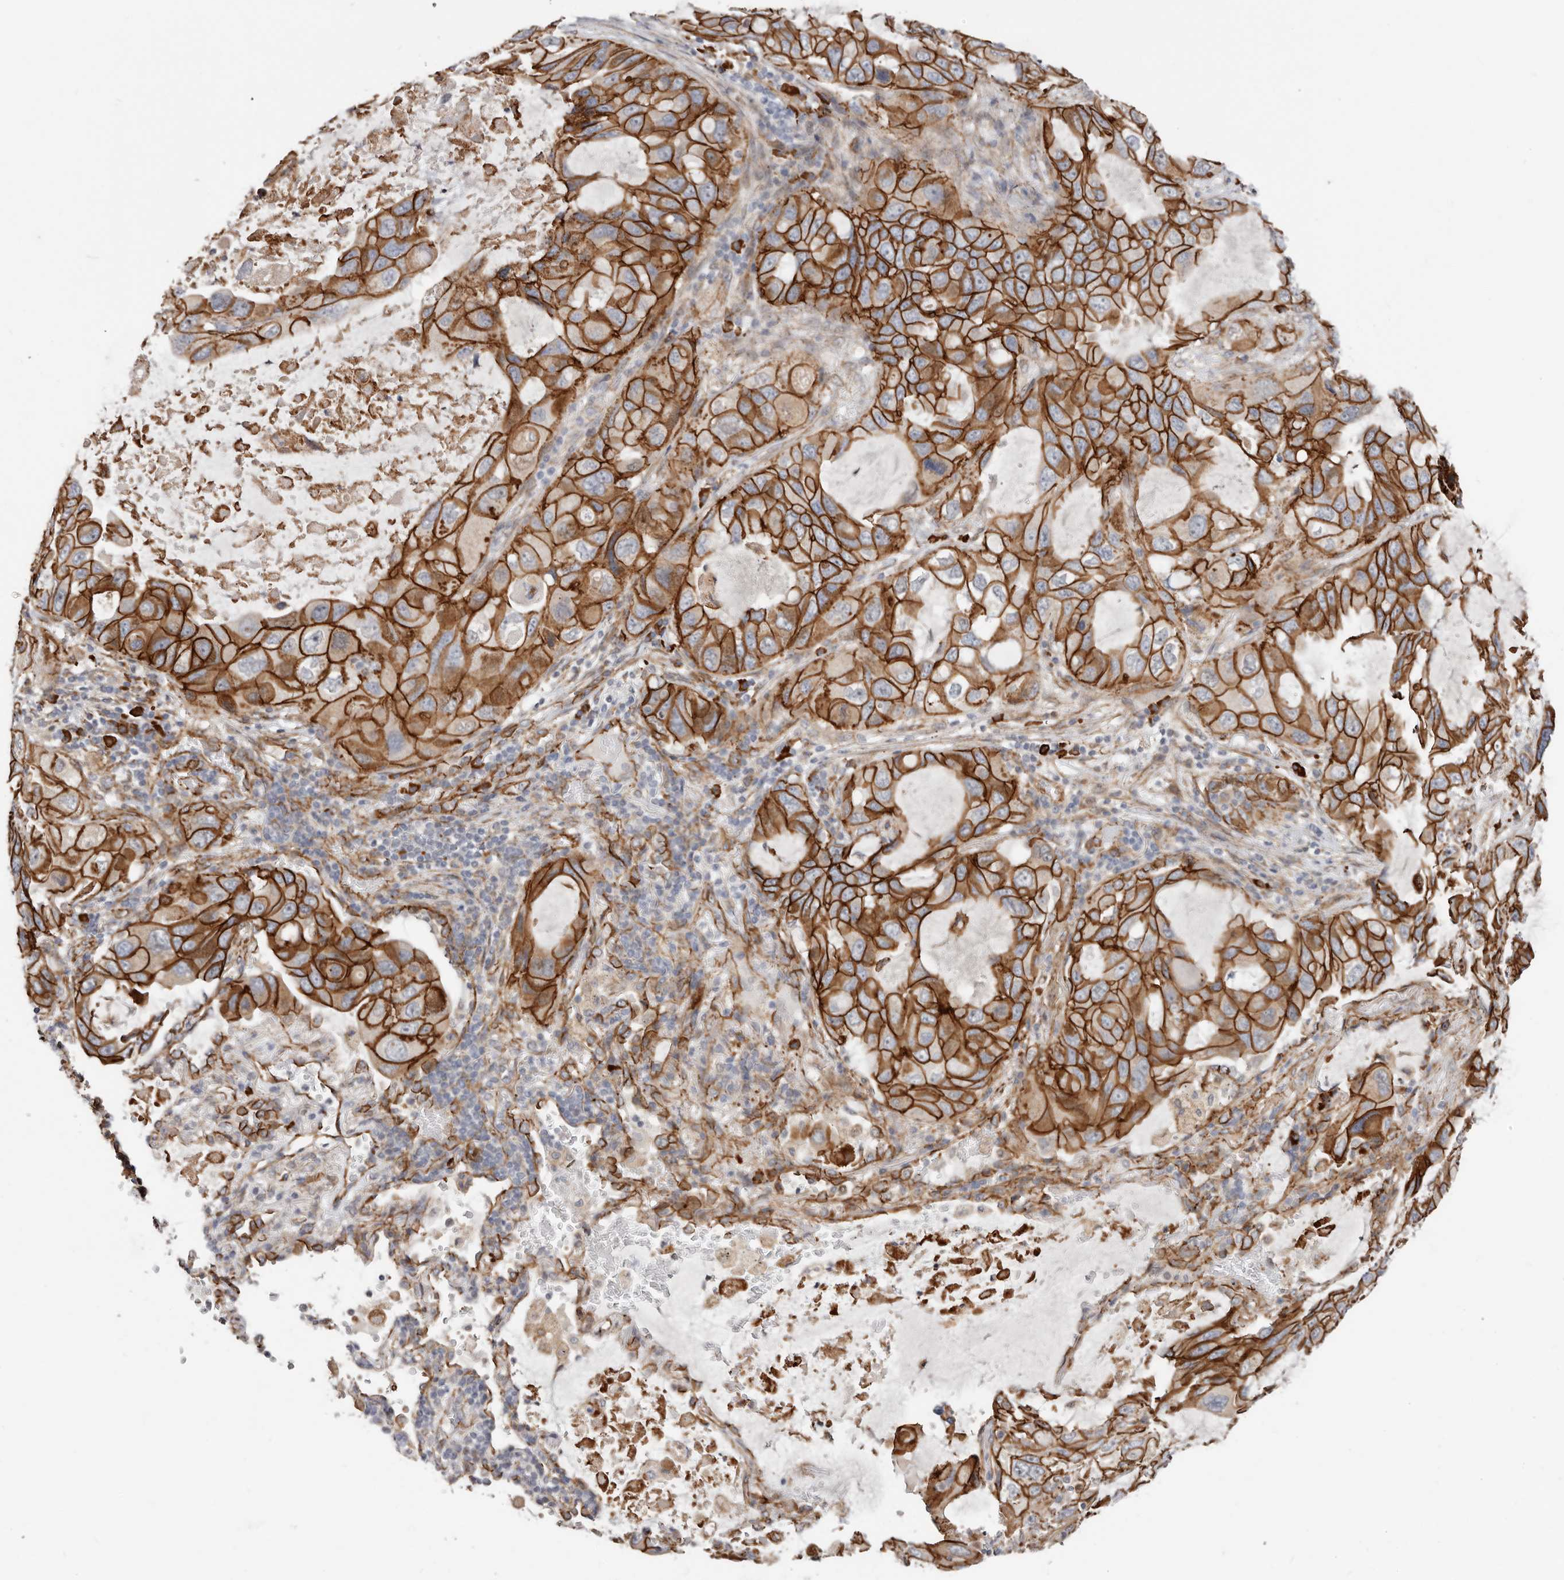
{"staining": {"intensity": "strong", "quantity": ">75%", "location": "cytoplasmic/membranous"}, "tissue": "lung cancer", "cell_type": "Tumor cells", "image_type": "cancer", "snomed": [{"axis": "morphology", "description": "Squamous cell carcinoma, NOS"}, {"axis": "topography", "description": "Lung"}], "caption": "The photomicrograph exhibits immunohistochemical staining of lung squamous cell carcinoma. There is strong cytoplasmic/membranous positivity is seen in about >75% of tumor cells.", "gene": "CTNNB1", "patient": {"sex": "female", "age": 73}}